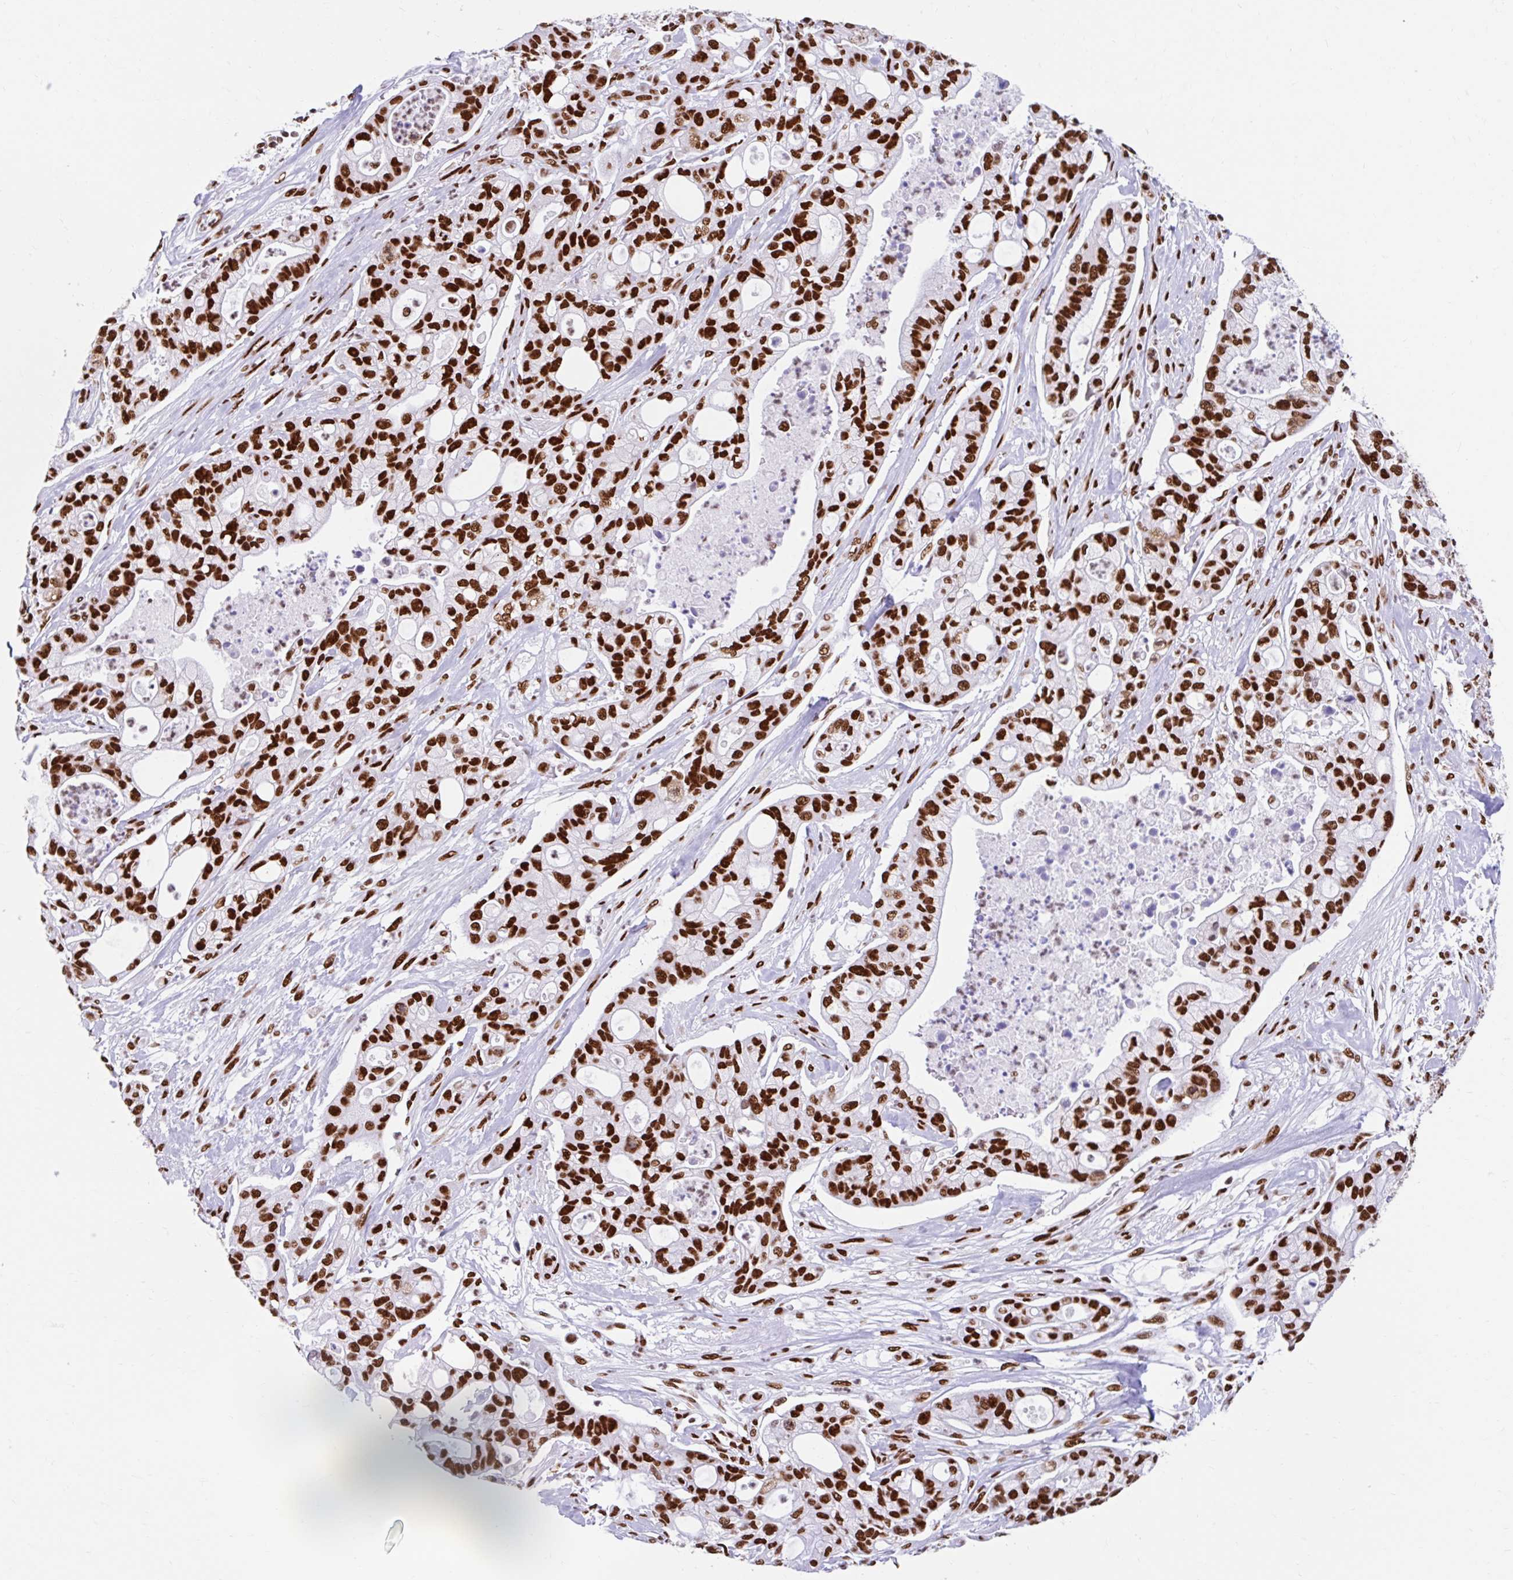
{"staining": {"intensity": "strong", "quantity": ">75%", "location": "nuclear"}, "tissue": "pancreatic cancer", "cell_type": "Tumor cells", "image_type": "cancer", "snomed": [{"axis": "morphology", "description": "Adenocarcinoma, NOS"}, {"axis": "topography", "description": "Pancreas"}], "caption": "Pancreatic cancer (adenocarcinoma) stained for a protein (brown) exhibits strong nuclear positive expression in about >75% of tumor cells.", "gene": "KHDRBS1", "patient": {"sex": "female", "age": 69}}